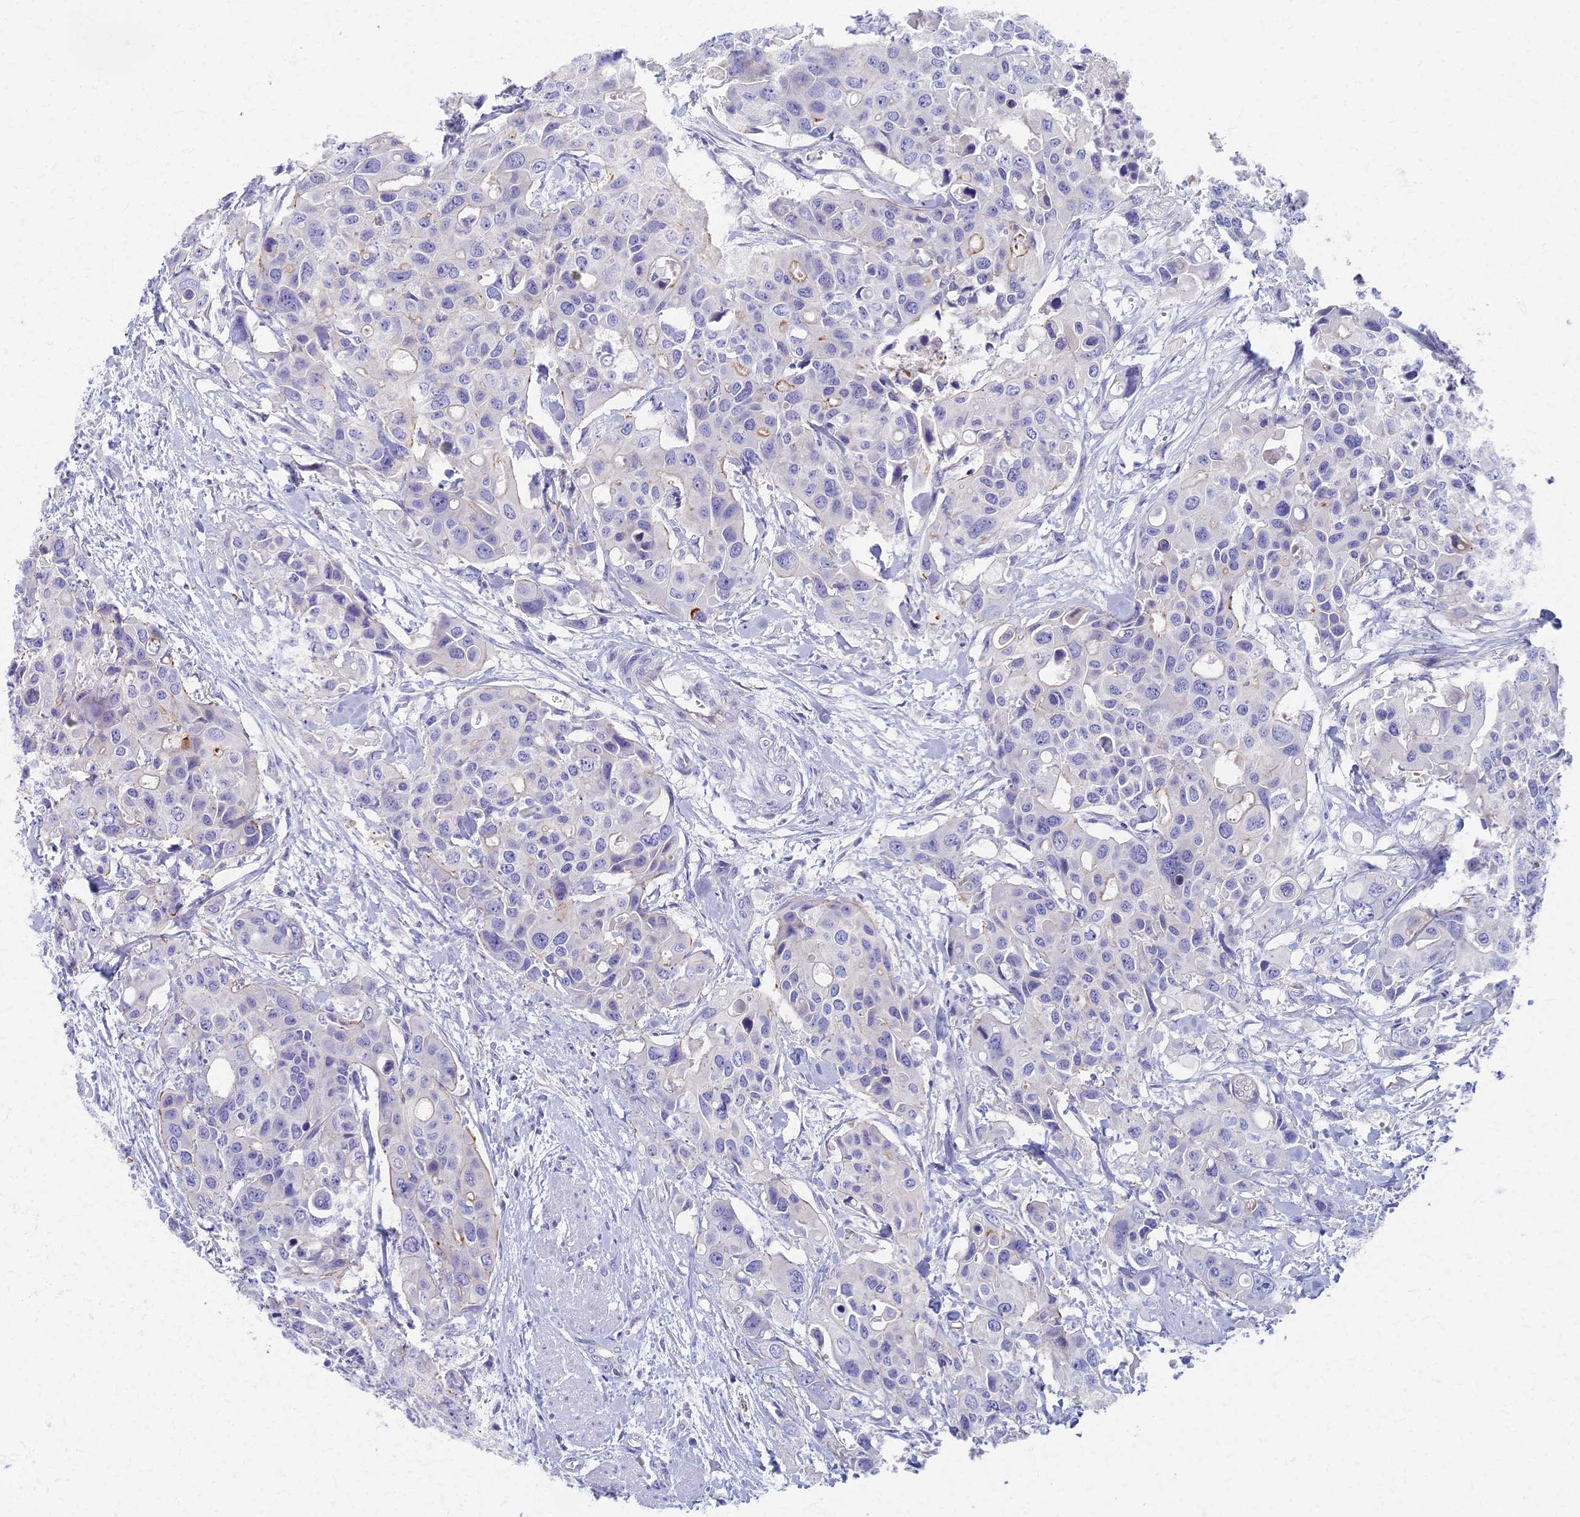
{"staining": {"intensity": "weak", "quantity": "<25%", "location": "cytoplasmic/membranous"}, "tissue": "colorectal cancer", "cell_type": "Tumor cells", "image_type": "cancer", "snomed": [{"axis": "morphology", "description": "Adenocarcinoma, NOS"}, {"axis": "topography", "description": "Colon"}], "caption": "This is an immunohistochemistry (IHC) histopathology image of colorectal cancer (adenocarcinoma). There is no expression in tumor cells.", "gene": "AP4E1", "patient": {"sex": "male", "age": 77}}